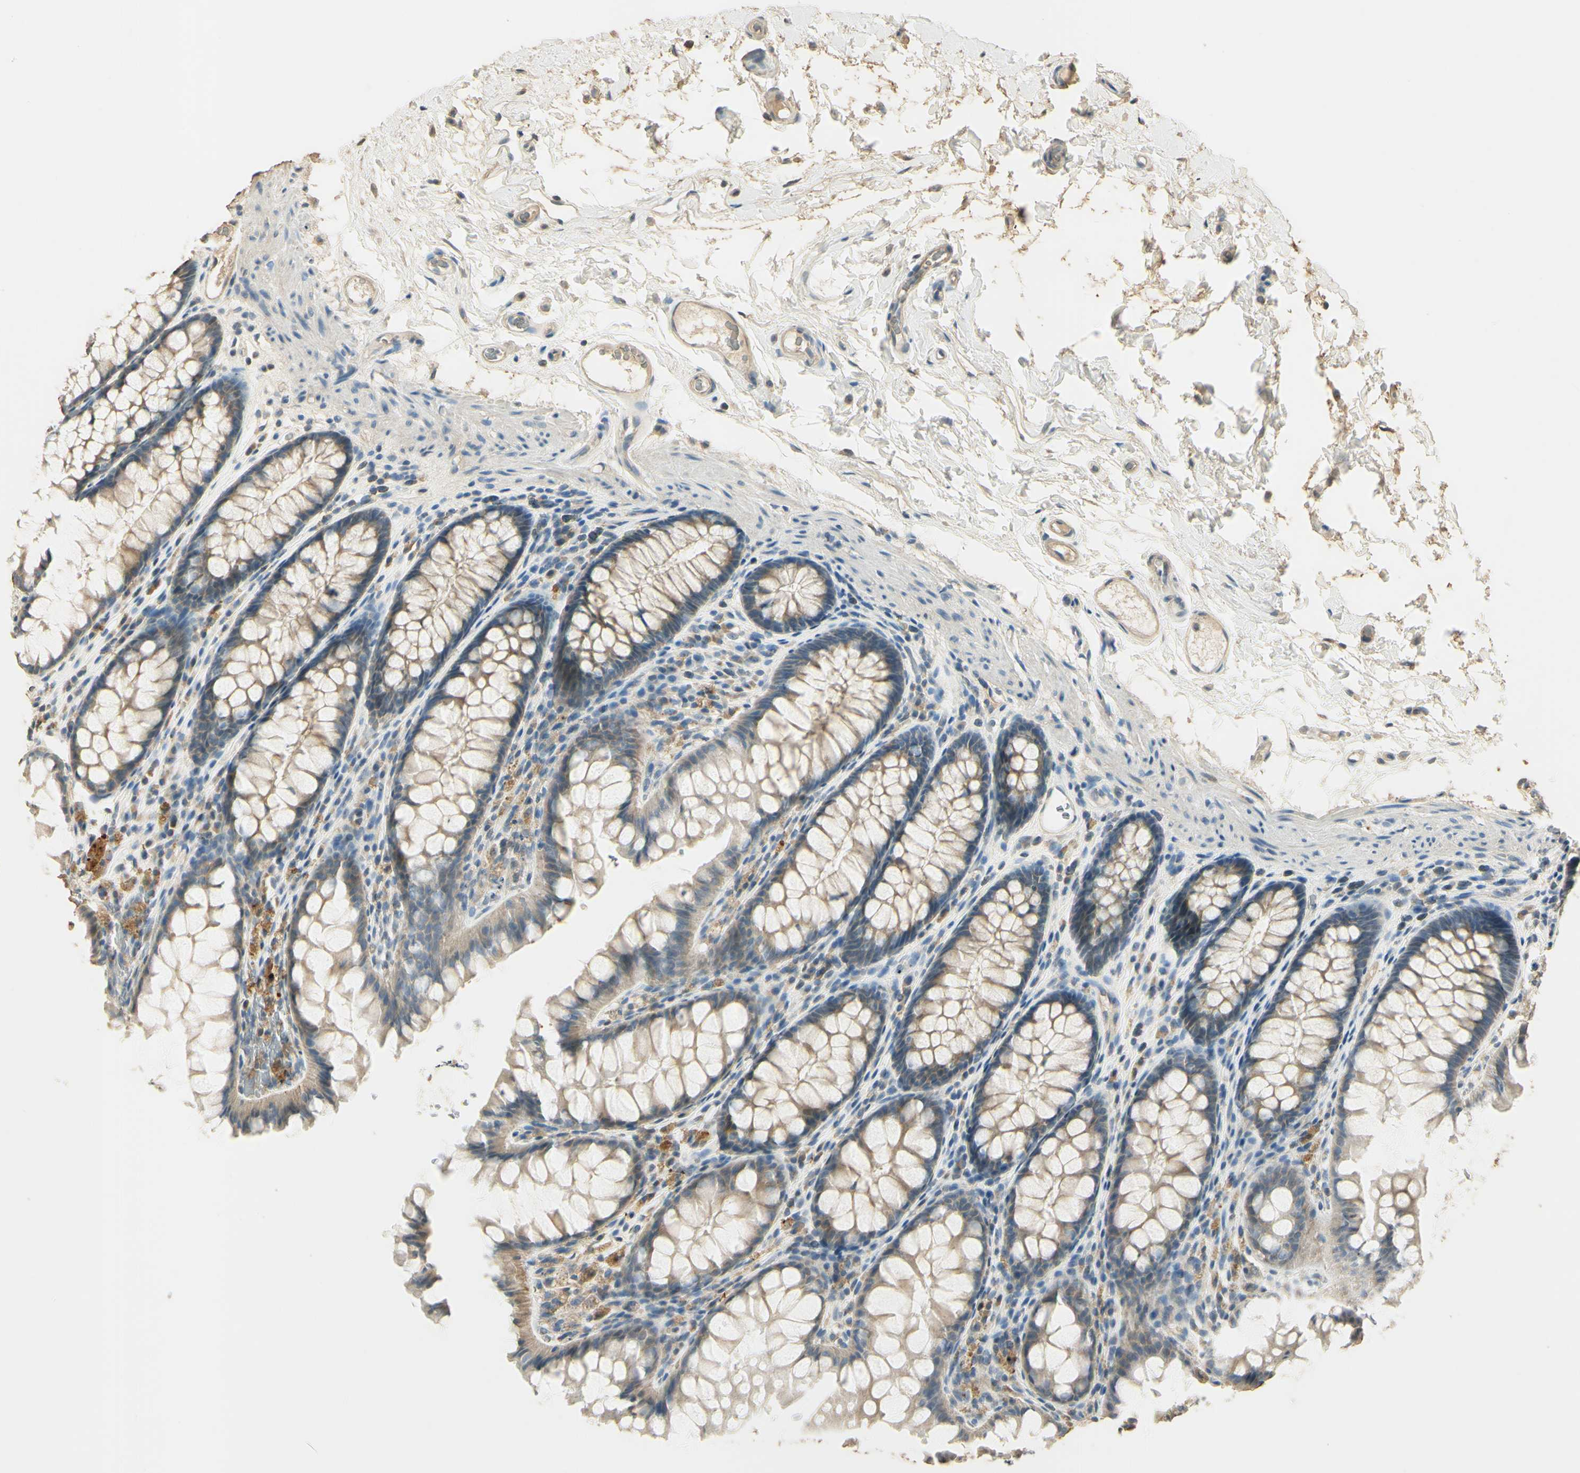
{"staining": {"intensity": "weak", "quantity": "25%-75%", "location": "cytoplasmic/membranous"}, "tissue": "colon", "cell_type": "Endothelial cells", "image_type": "normal", "snomed": [{"axis": "morphology", "description": "Normal tissue, NOS"}, {"axis": "topography", "description": "Colon"}], "caption": "Weak cytoplasmic/membranous expression is present in approximately 25%-75% of endothelial cells in normal colon. (DAB = brown stain, brightfield microscopy at high magnification).", "gene": "ARHGEF17", "patient": {"sex": "female", "age": 55}}